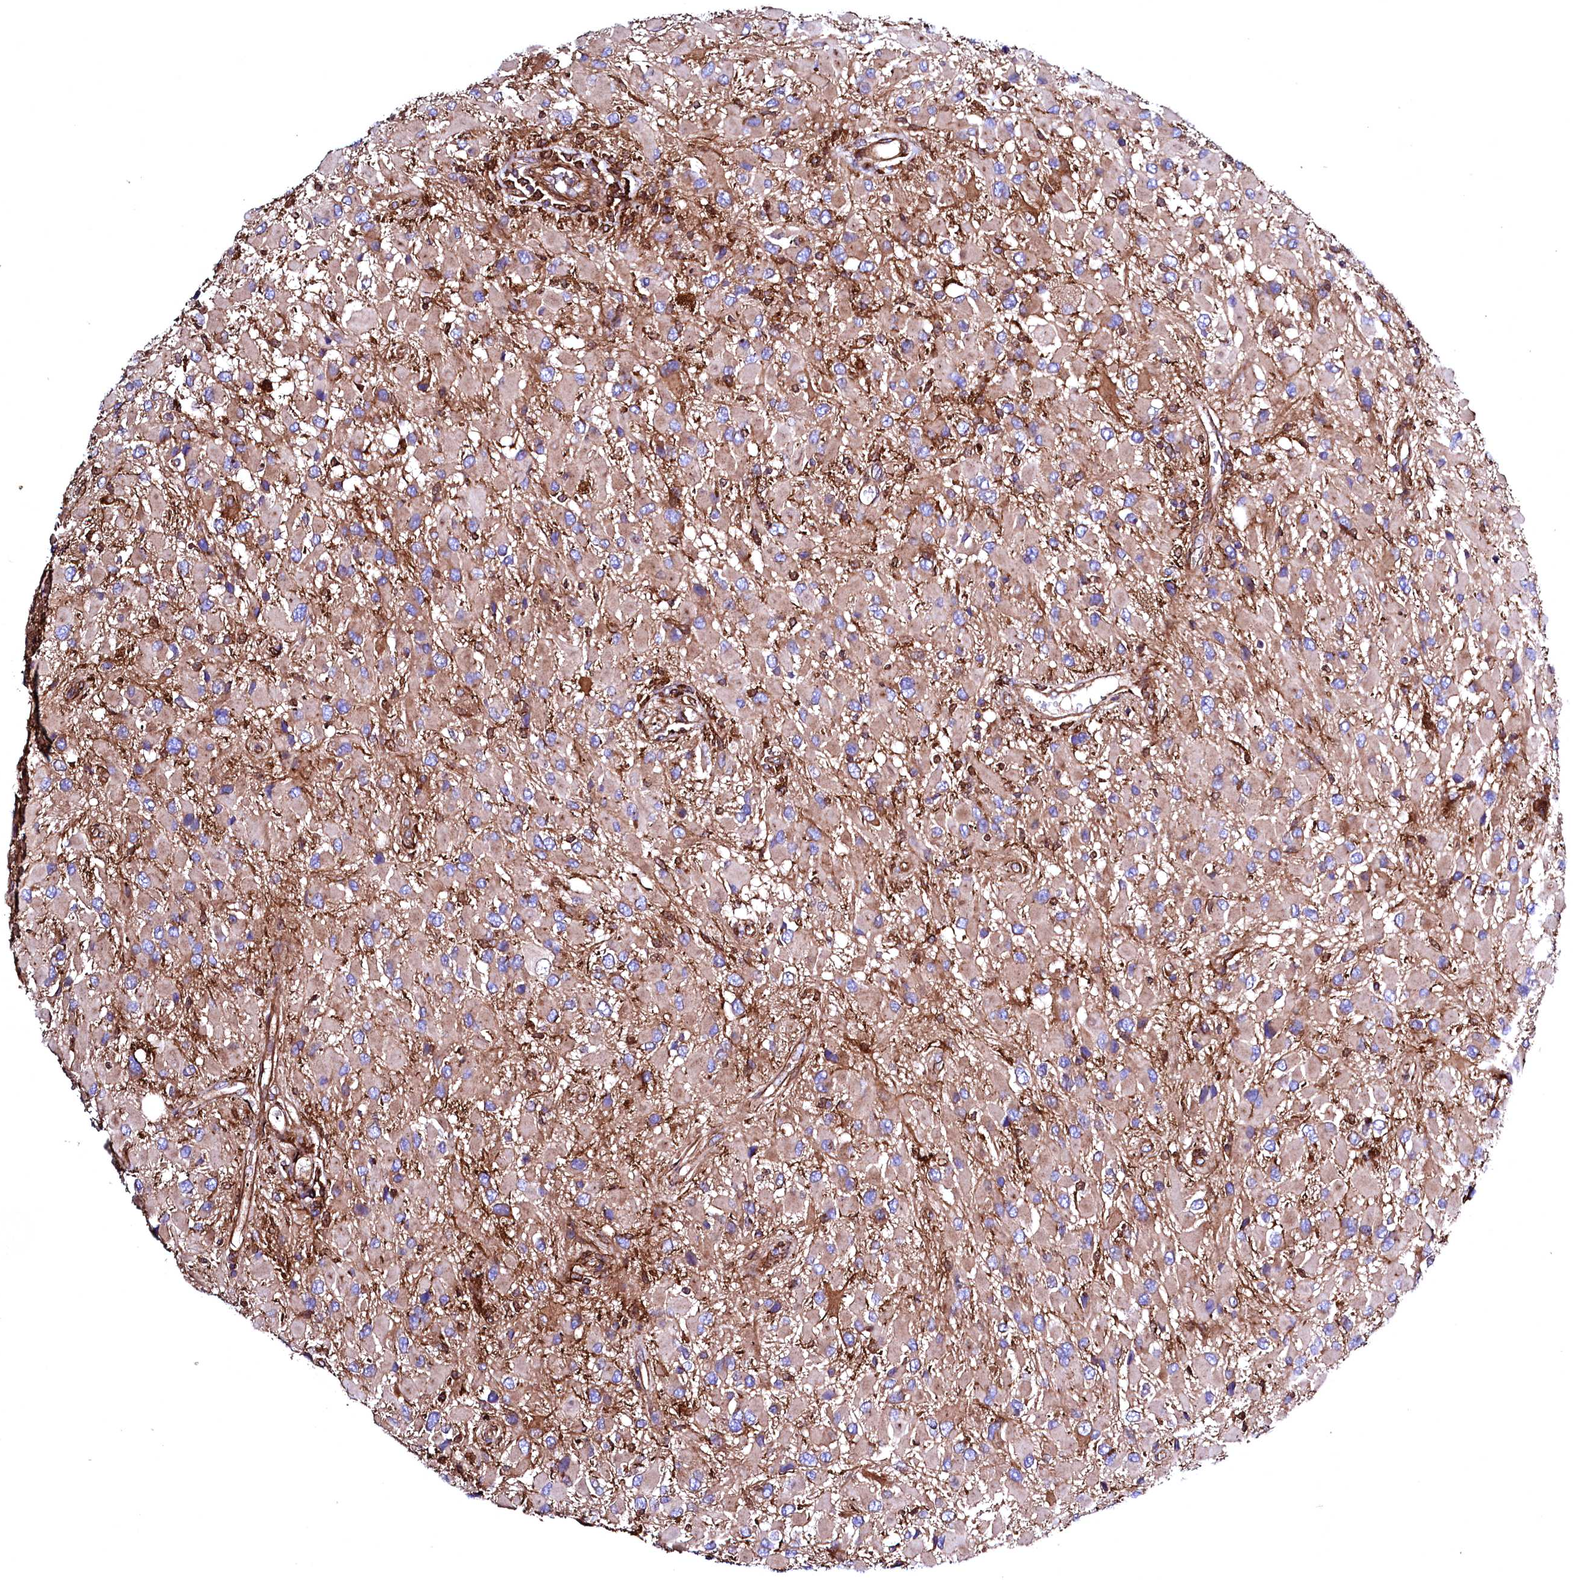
{"staining": {"intensity": "moderate", "quantity": ">75%", "location": "cytoplasmic/membranous"}, "tissue": "glioma", "cell_type": "Tumor cells", "image_type": "cancer", "snomed": [{"axis": "morphology", "description": "Glioma, malignant, High grade"}, {"axis": "topography", "description": "Brain"}], "caption": "An IHC micrograph of tumor tissue is shown. Protein staining in brown shows moderate cytoplasmic/membranous positivity in glioma within tumor cells.", "gene": "STAMBPL1", "patient": {"sex": "male", "age": 53}}